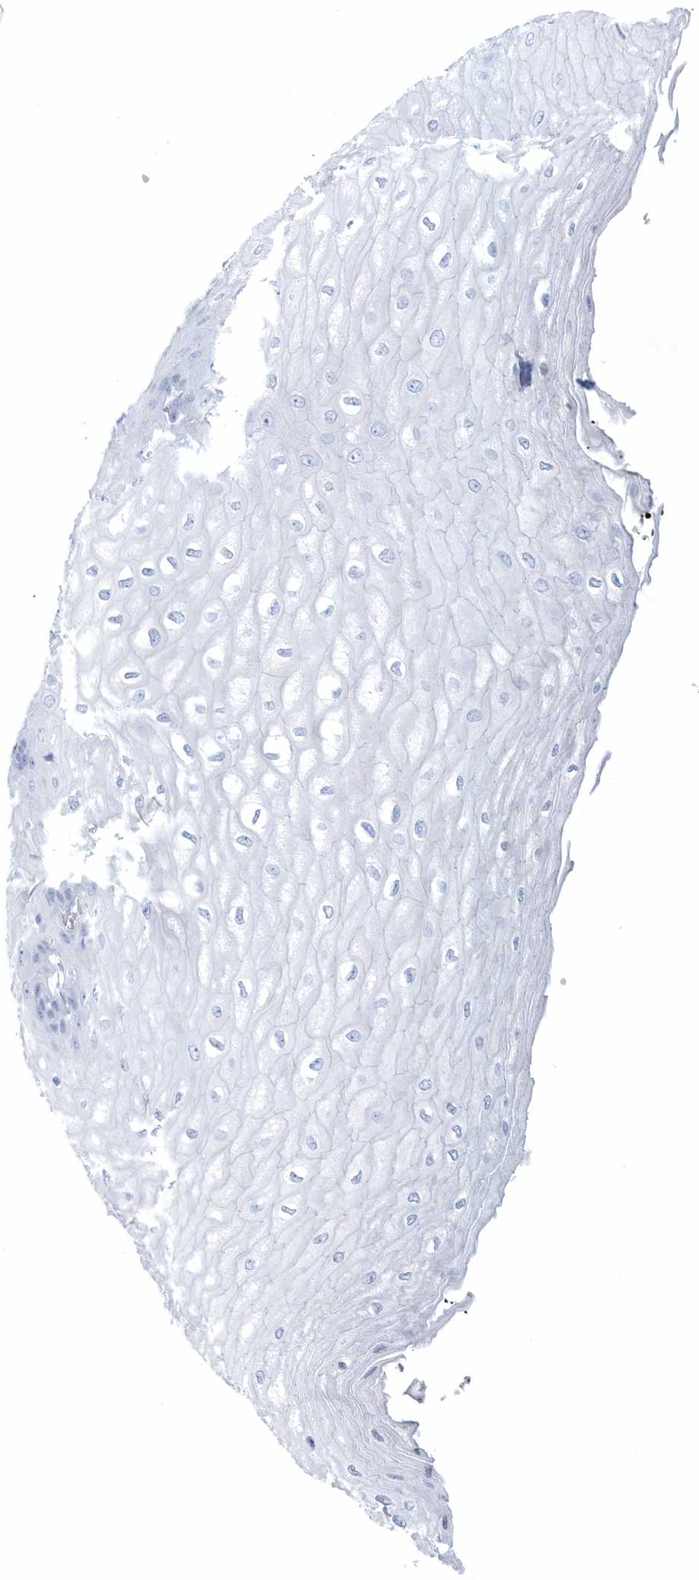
{"staining": {"intensity": "negative", "quantity": "none", "location": "none"}, "tissue": "esophagus", "cell_type": "Squamous epithelial cells", "image_type": "normal", "snomed": [{"axis": "morphology", "description": "Normal tissue, NOS"}, {"axis": "topography", "description": "Esophagus"}], "caption": "Immunohistochemical staining of normal human esophagus reveals no significant staining in squamous epithelial cells.", "gene": "FAM98A", "patient": {"sex": "male", "age": 60}}